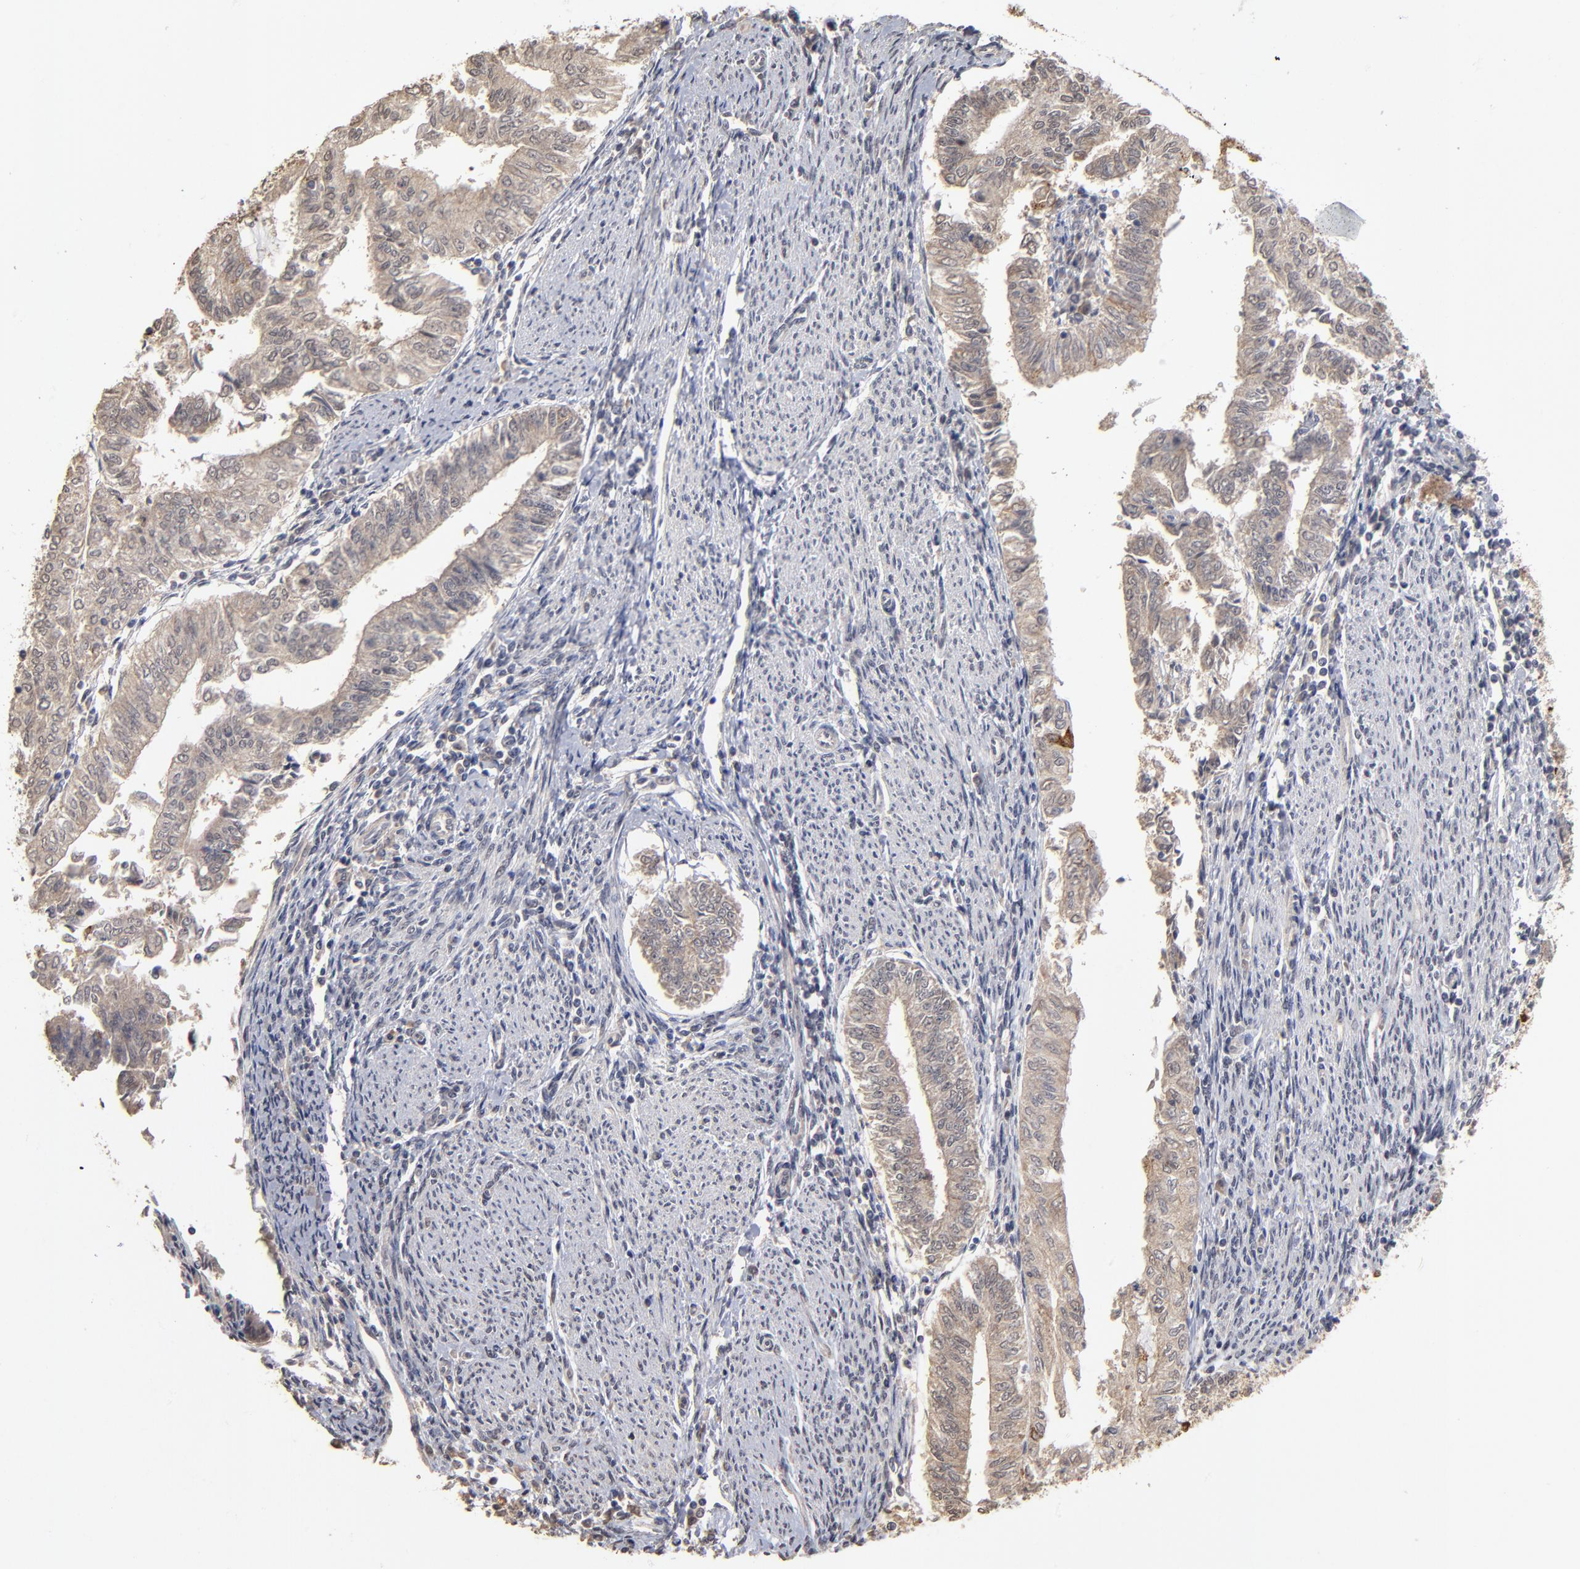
{"staining": {"intensity": "weak", "quantity": "25%-75%", "location": "cytoplasmic/membranous"}, "tissue": "endometrial cancer", "cell_type": "Tumor cells", "image_type": "cancer", "snomed": [{"axis": "morphology", "description": "Adenocarcinoma, NOS"}, {"axis": "topography", "description": "Endometrium"}], "caption": "The histopathology image exhibits immunohistochemical staining of adenocarcinoma (endometrial). There is weak cytoplasmic/membranous expression is identified in approximately 25%-75% of tumor cells.", "gene": "ASB8", "patient": {"sex": "female", "age": 66}}